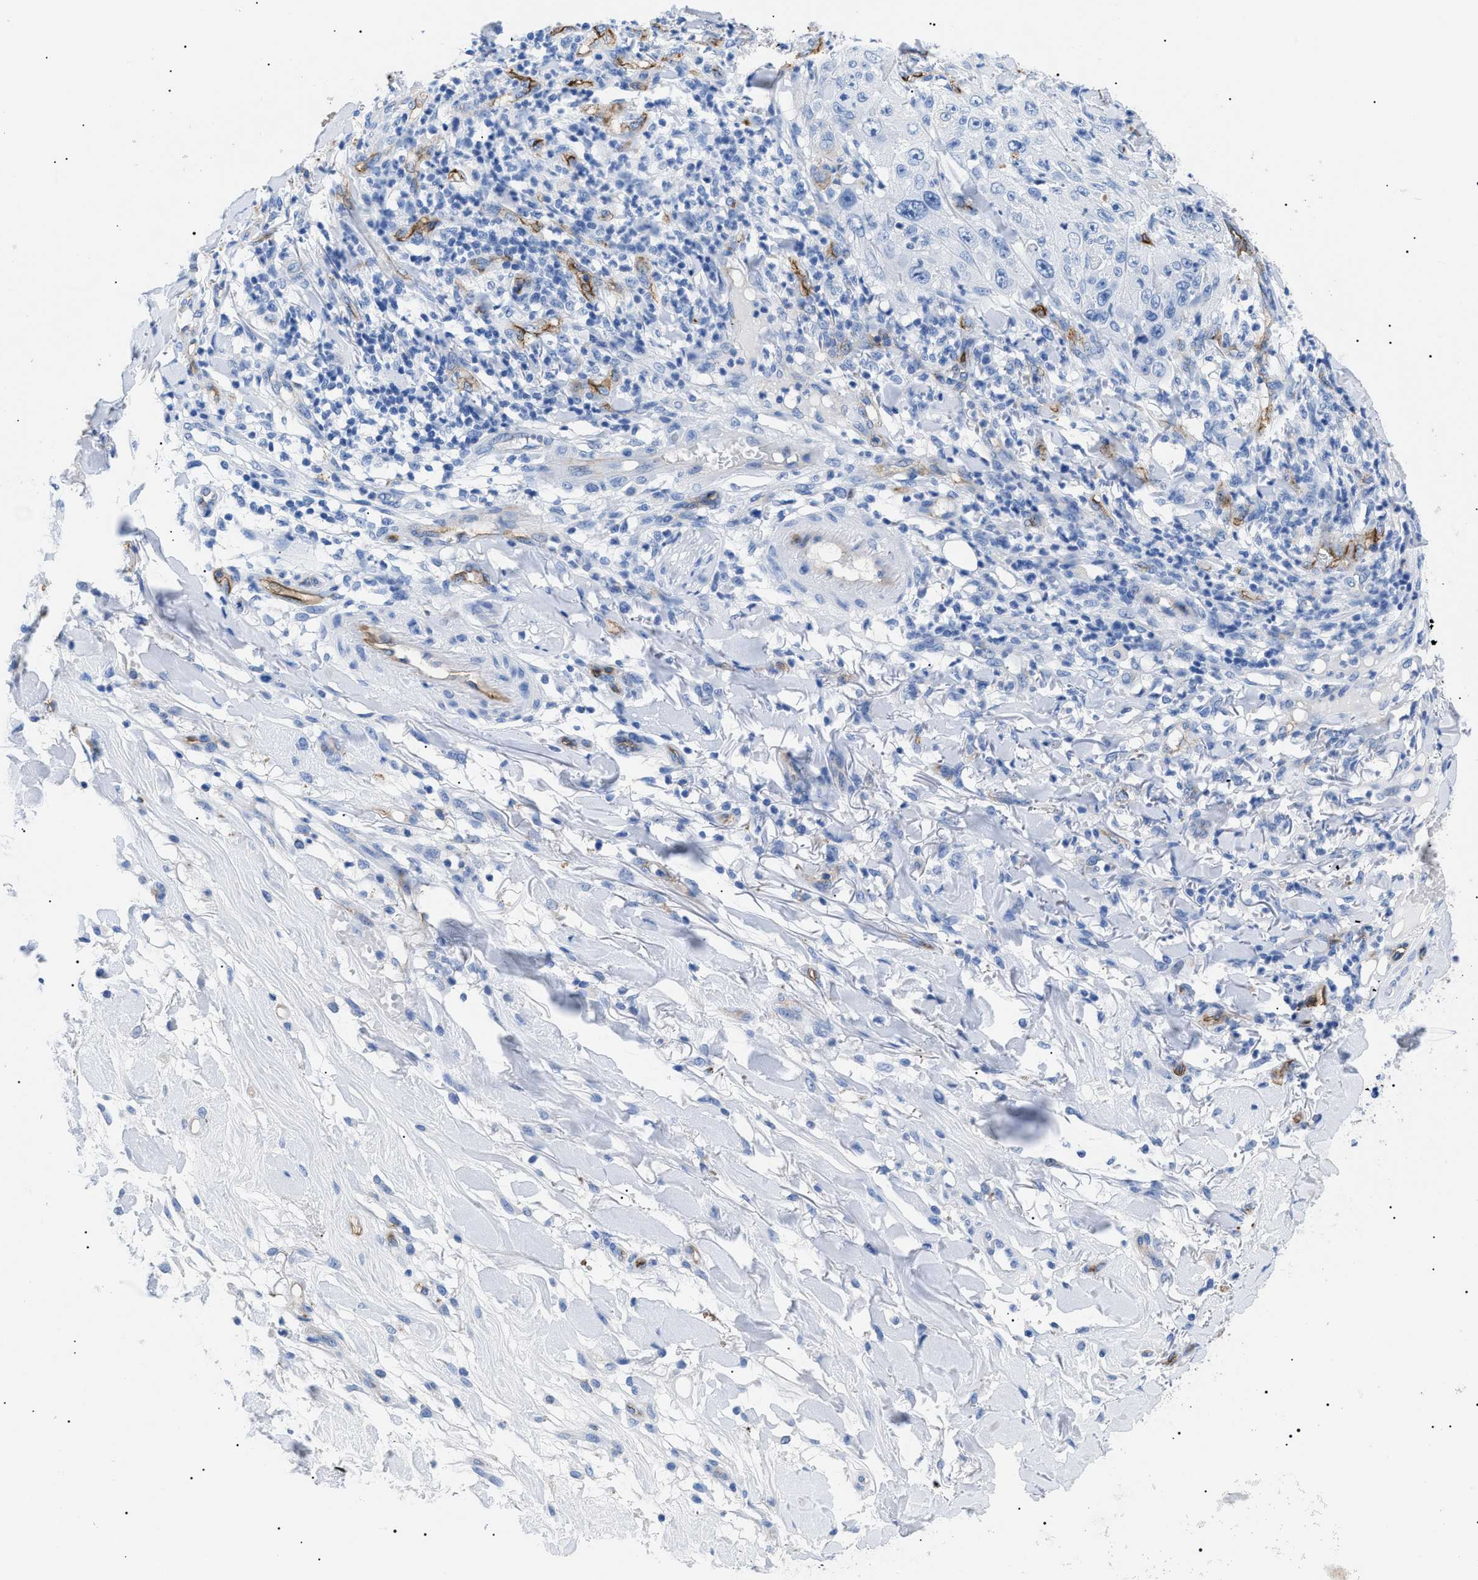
{"staining": {"intensity": "negative", "quantity": "none", "location": "none"}, "tissue": "skin cancer", "cell_type": "Tumor cells", "image_type": "cancer", "snomed": [{"axis": "morphology", "description": "Squamous cell carcinoma, NOS"}, {"axis": "topography", "description": "Skin"}], "caption": "Immunohistochemistry (IHC) image of human skin cancer (squamous cell carcinoma) stained for a protein (brown), which demonstrates no staining in tumor cells. The staining was performed using DAB to visualize the protein expression in brown, while the nuclei were stained in blue with hematoxylin (Magnification: 20x).", "gene": "PODXL", "patient": {"sex": "female", "age": 80}}